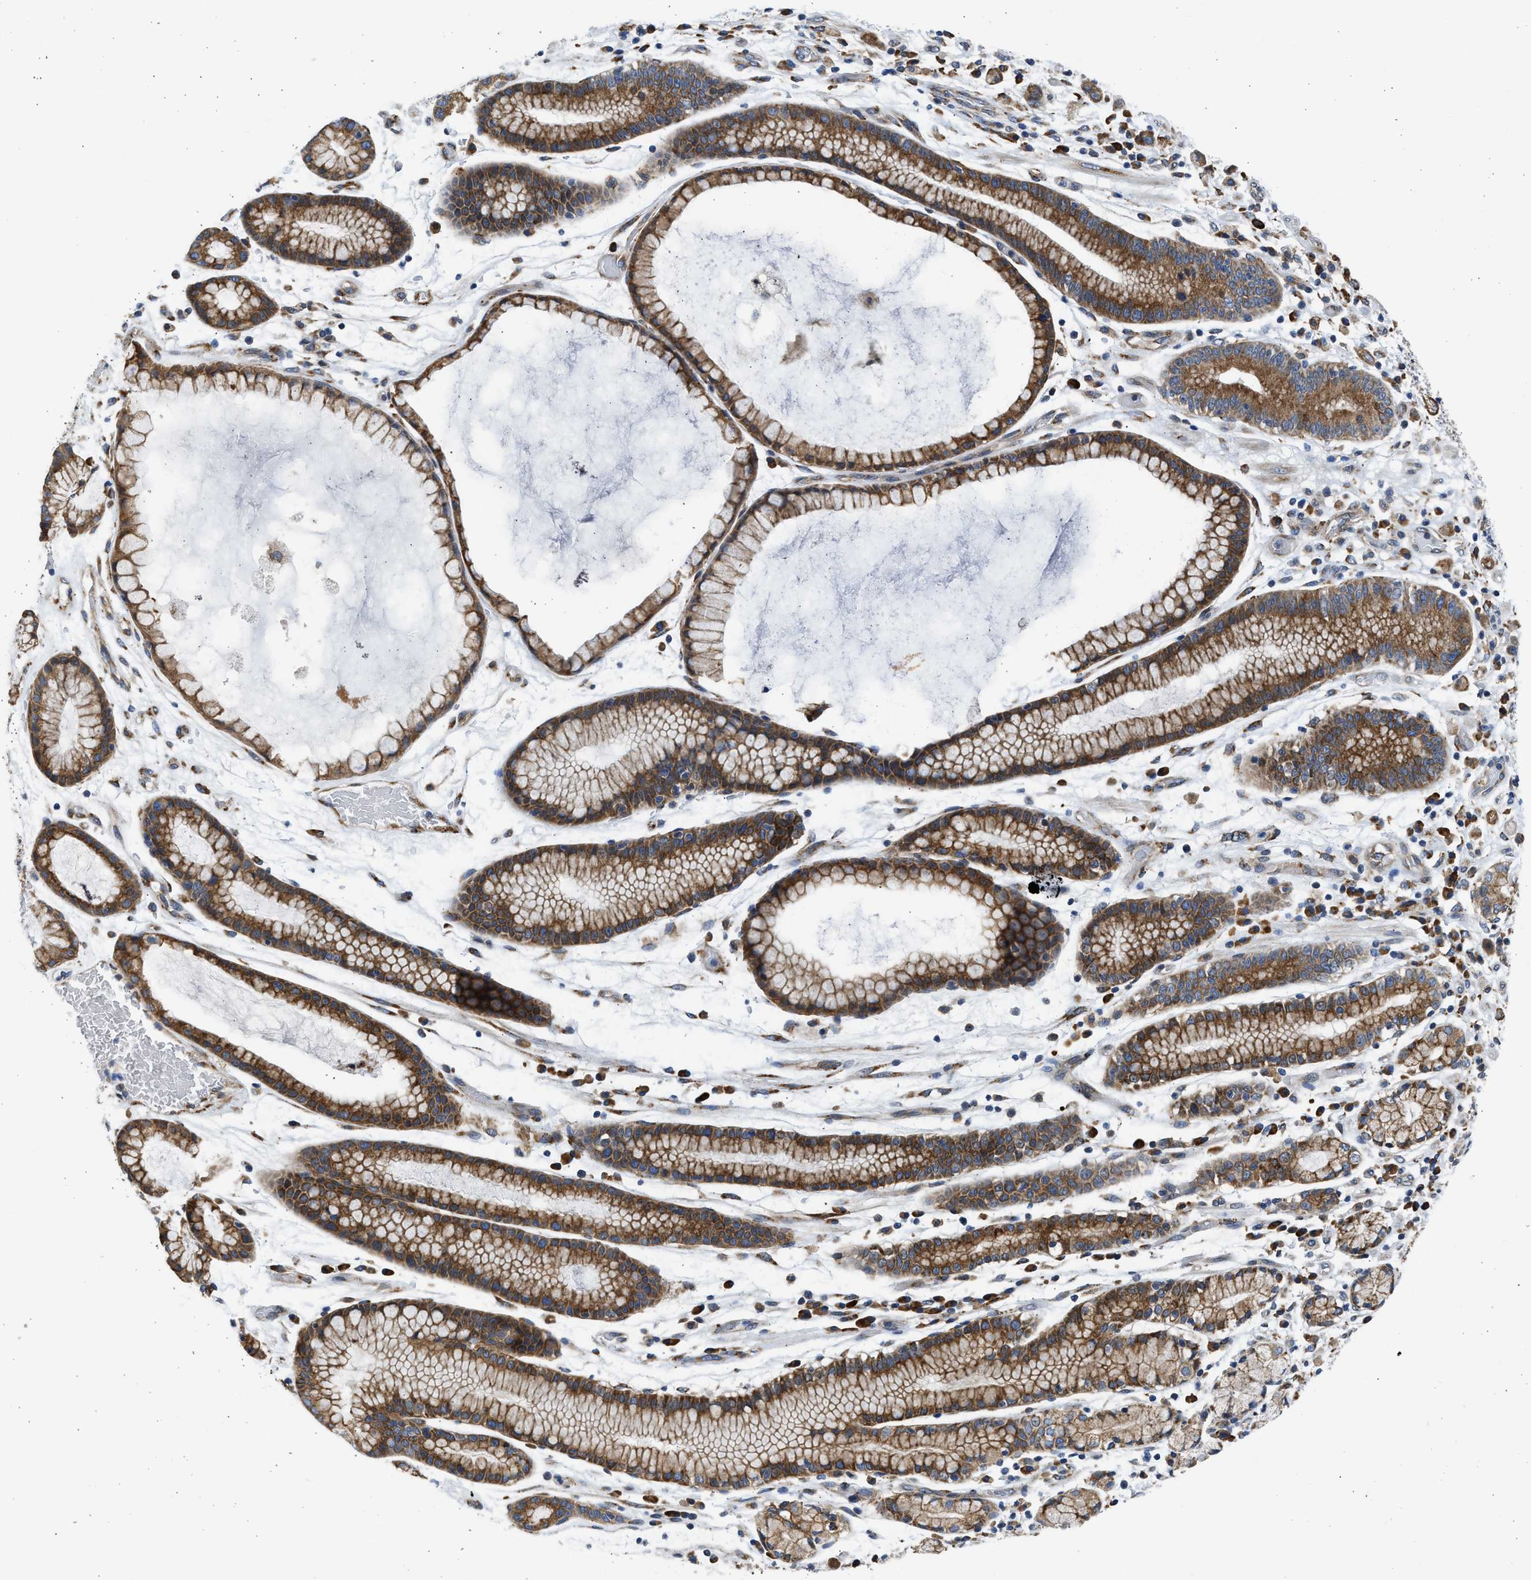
{"staining": {"intensity": "moderate", "quantity": ">75%", "location": "cytoplasmic/membranous"}, "tissue": "stomach cancer", "cell_type": "Tumor cells", "image_type": "cancer", "snomed": [{"axis": "morphology", "description": "Adenocarcinoma, NOS"}, {"axis": "topography", "description": "Stomach, lower"}], "caption": "Moderate cytoplasmic/membranous positivity for a protein is present in about >75% of tumor cells of stomach cancer (adenocarcinoma) using immunohistochemistry.", "gene": "PLD2", "patient": {"sex": "male", "age": 88}}